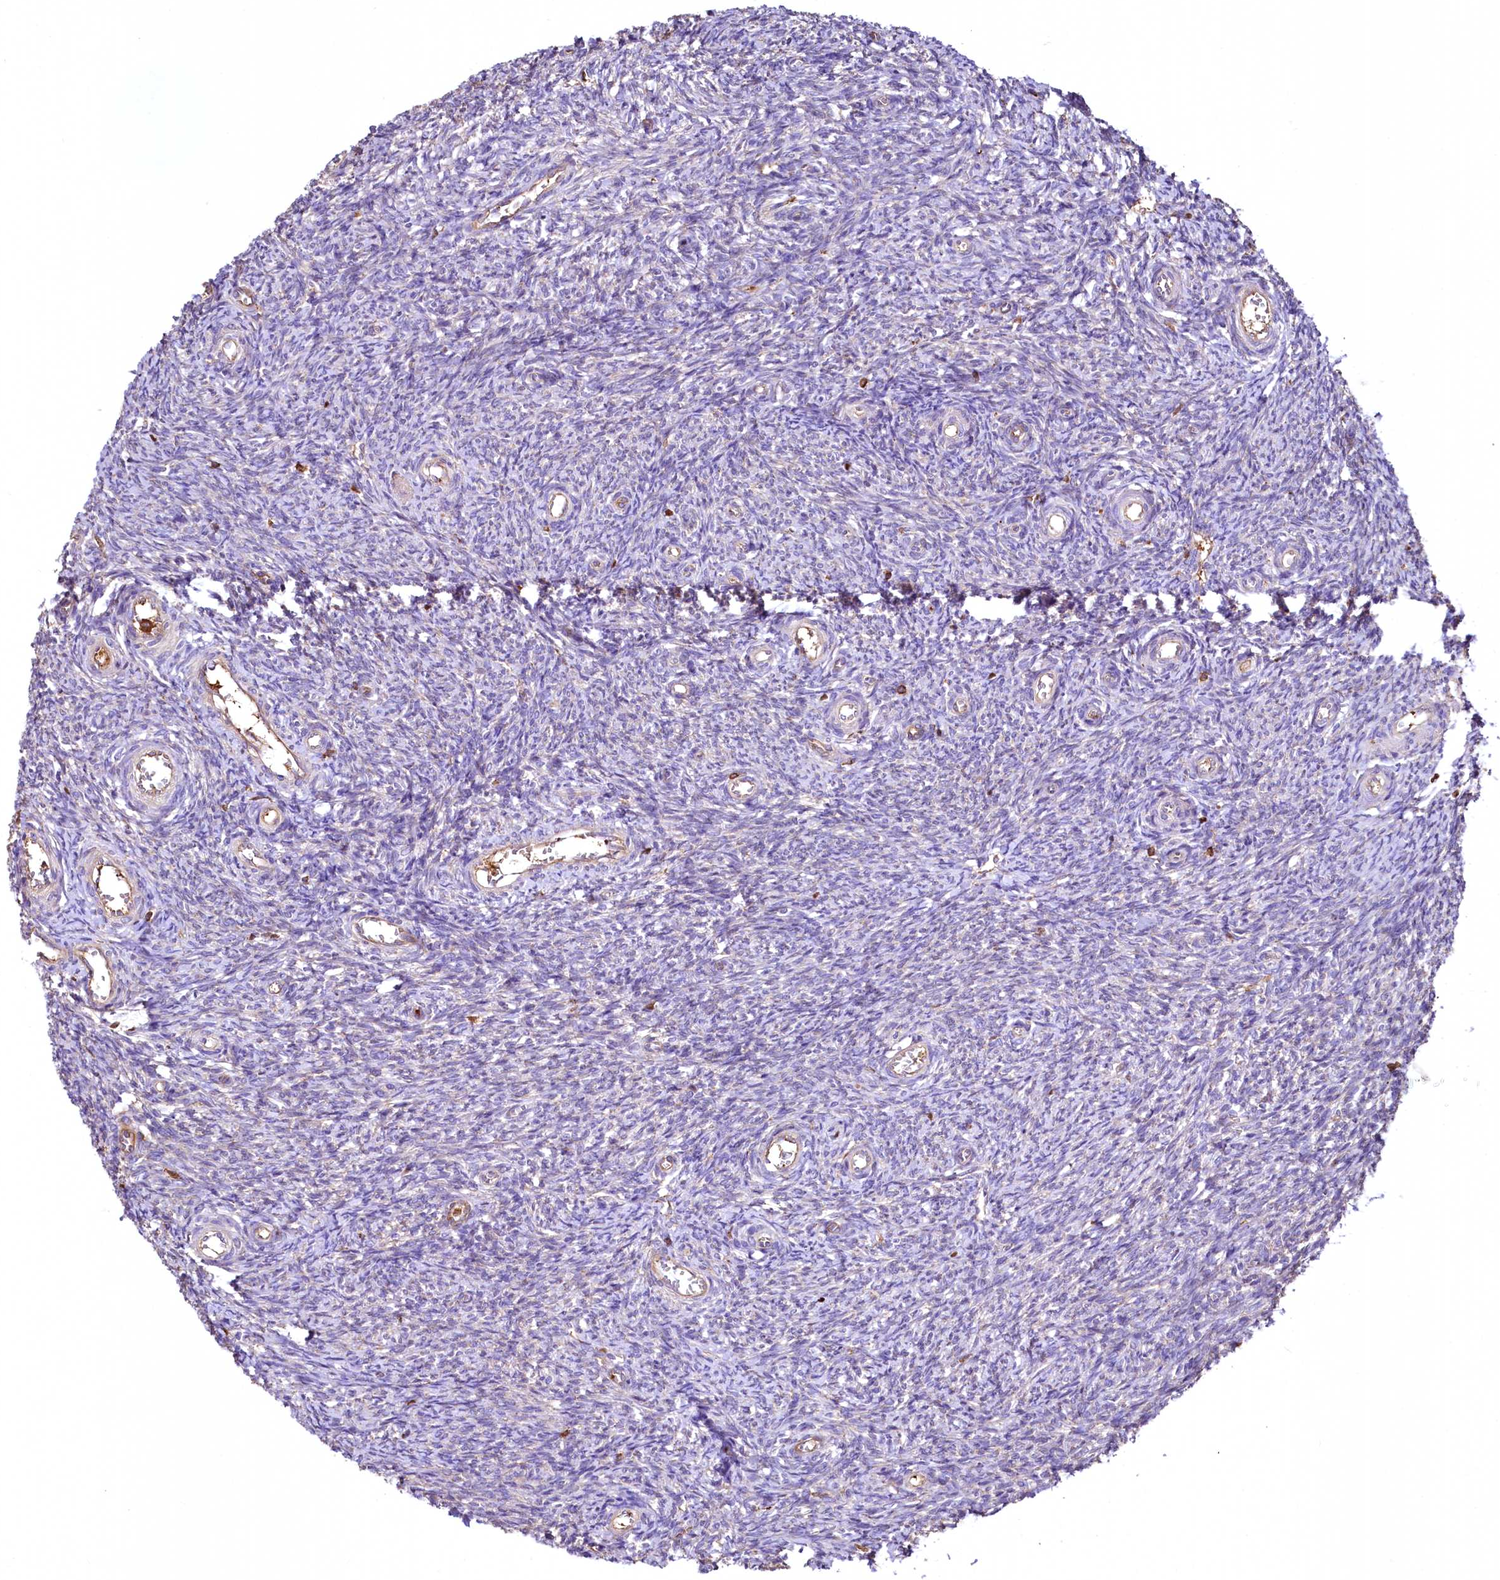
{"staining": {"intensity": "negative", "quantity": "none", "location": "none"}, "tissue": "ovary", "cell_type": "Ovarian stroma cells", "image_type": "normal", "snomed": [{"axis": "morphology", "description": "Normal tissue, NOS"}, {"axis": "topography", "description": "Ovary"}], "caption": "The immunohistochemistry (IHC) image has no significant expression in ovarian stroma cells of ovary.", "gene": "RARS2", "patient": {"sex": "female", "age": 44}}